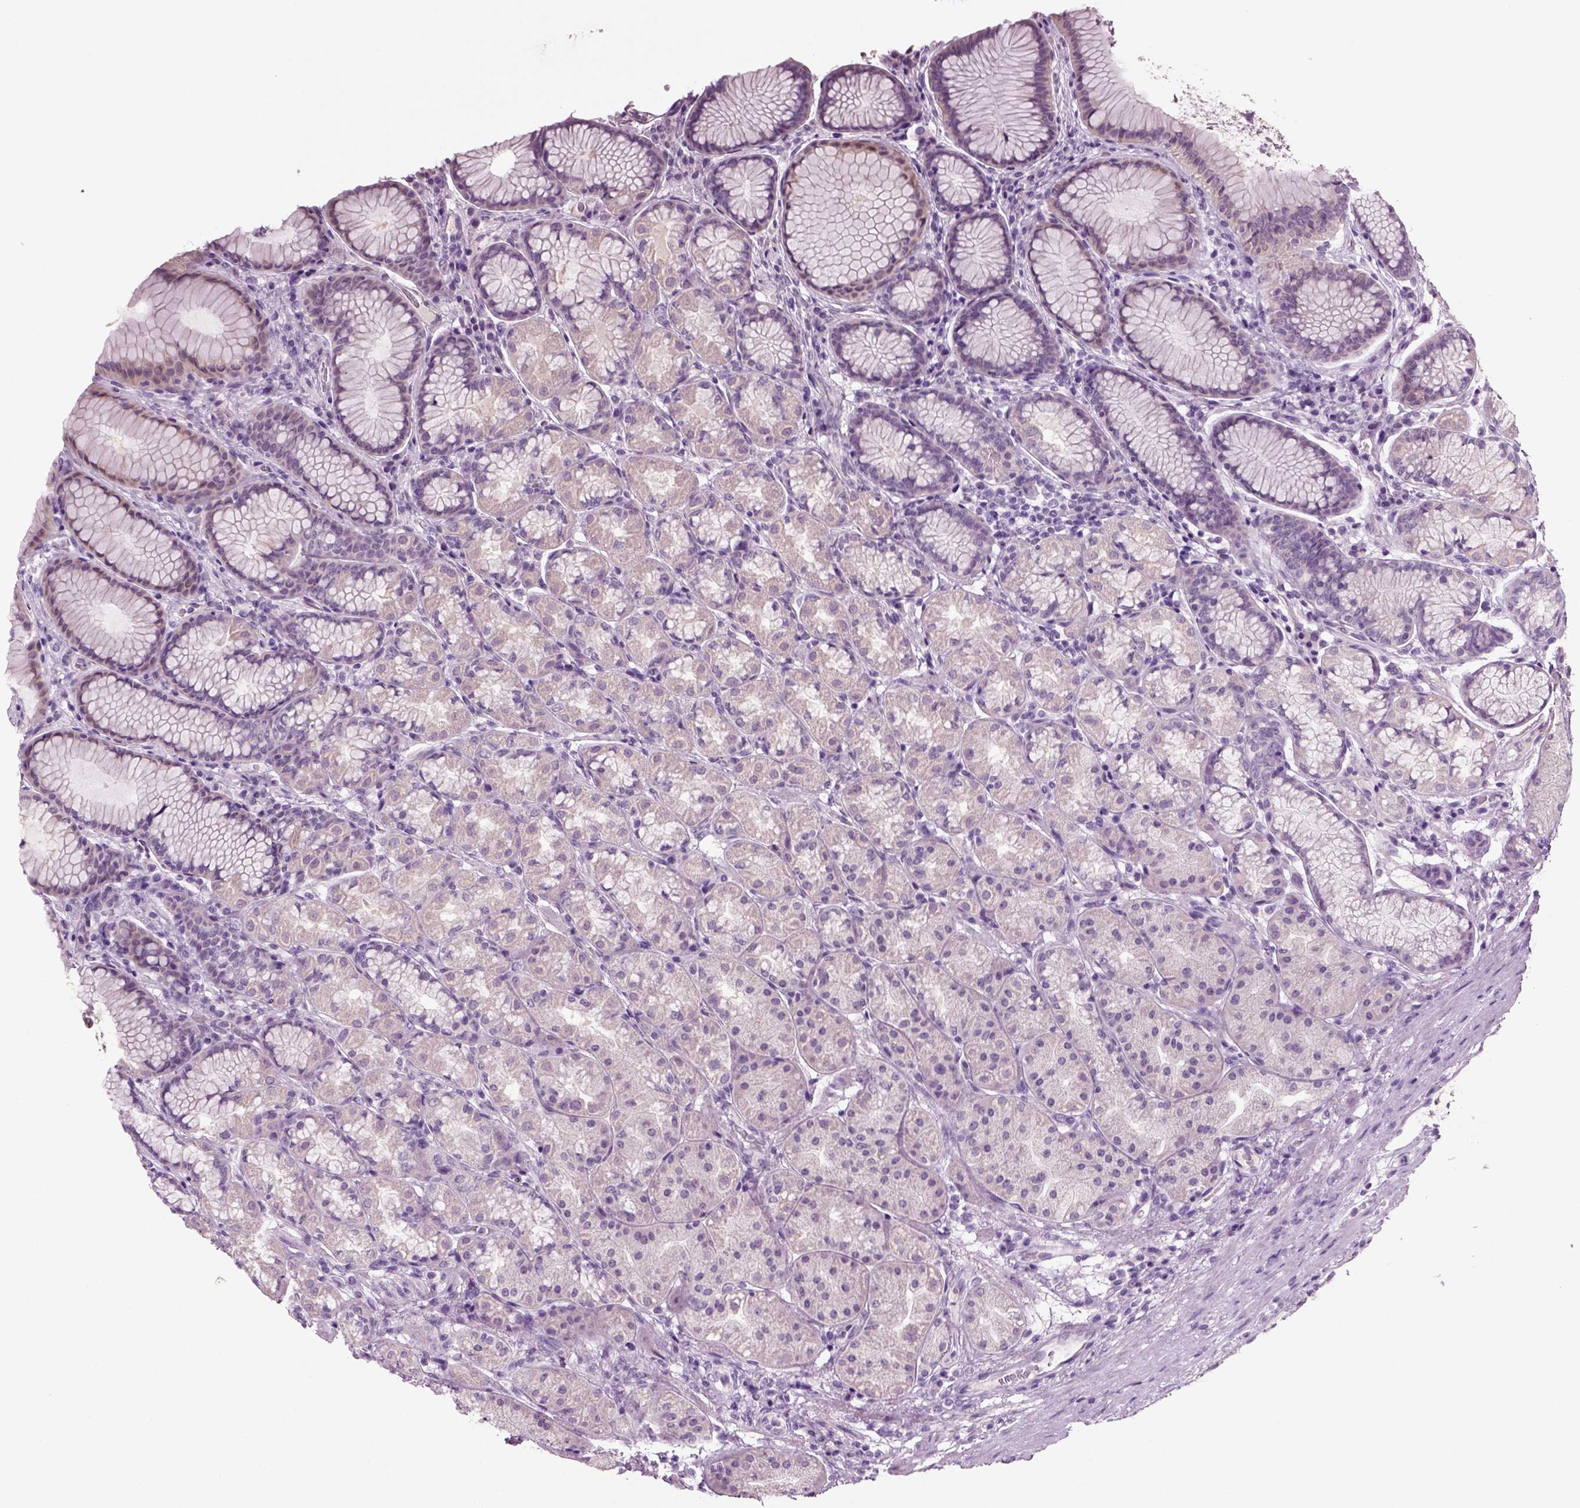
{"staining": {"intensity": "weak", "quantity": "<25%", "location": "cytoplasmic/membranous"}, "tissue": "stomach", "cell_type": "Glandular cells", "image_type": "normal", "snomed": [{"axis": "morphology", "description": "Normal tissue, NOS"}, {"axis": "morphology", "description": "Adenocarcinoma, NOS"}, {"axis": "topography", "description": "Stomach"}], "caption": "Histopathology image shows no protein expression in glandular cells of unremarkable stomach.", "gene": "COL9A2", "patient": {"sex": "female", "age": 79}}